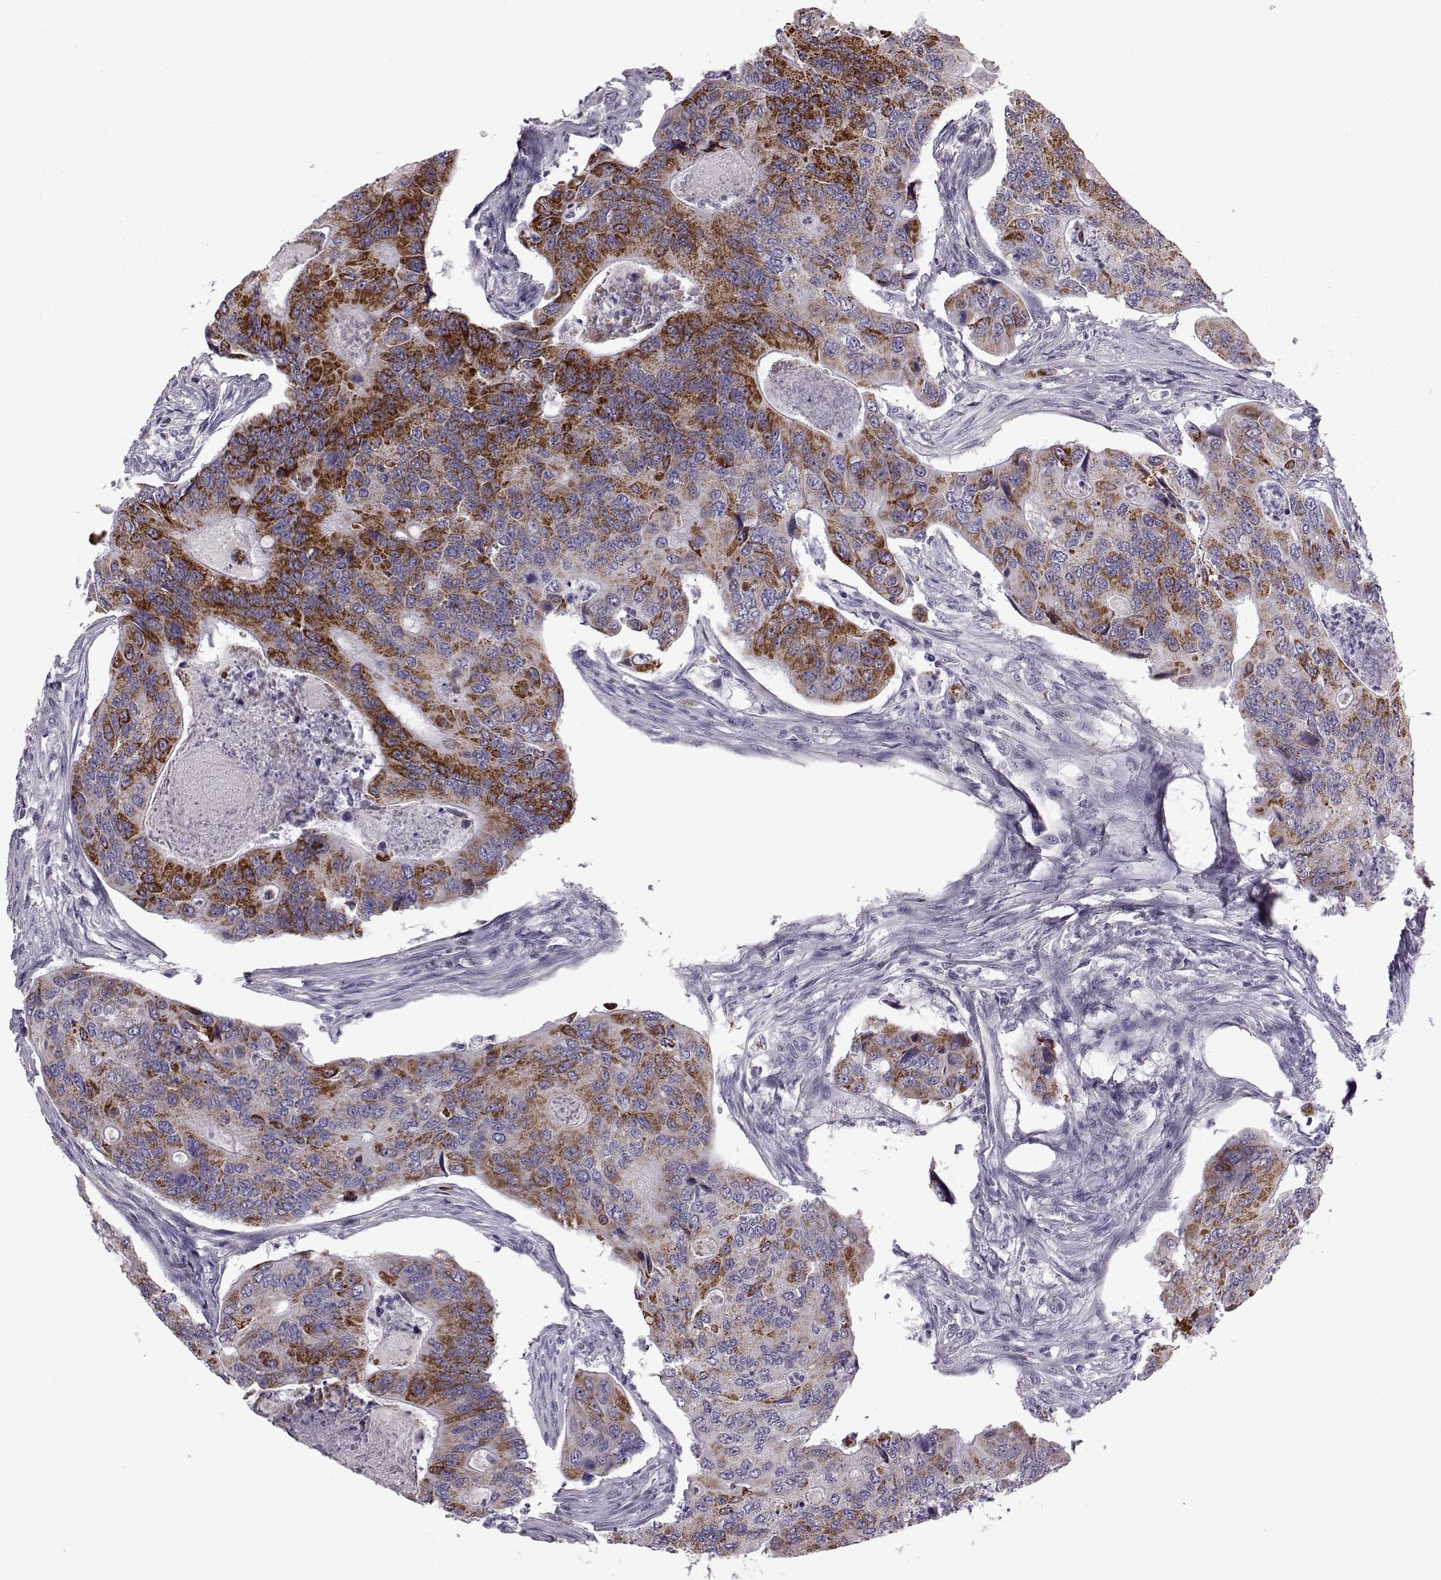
{"staining": {"intensity": "strong", "quantity": ">75%", "location": "cytoplasmic/membranous"}, "tissue": "colorectal cancer", "cell_type": "Tumor cells", "image_type": "cancer", "snomed": [{"axis": "morphology", "description": "Adenocarcinoma, NOS"}, {"axis": "topography", "description": "Colon"}], "caption": "Colorectal adenocarcinoma was stained to show a protein in brown. There is high levels of strong cytoplasmic/membranous staining in approximately >75% of tumor cells. The staining is performed using DAB (3,3'-diaminobenzidine) brown chromogen to label protein expression. The nuclei are counter-stained blue using hematoxylin.", "gene": "RIMS2", "patient": {"sex": "female", "age": 67}}